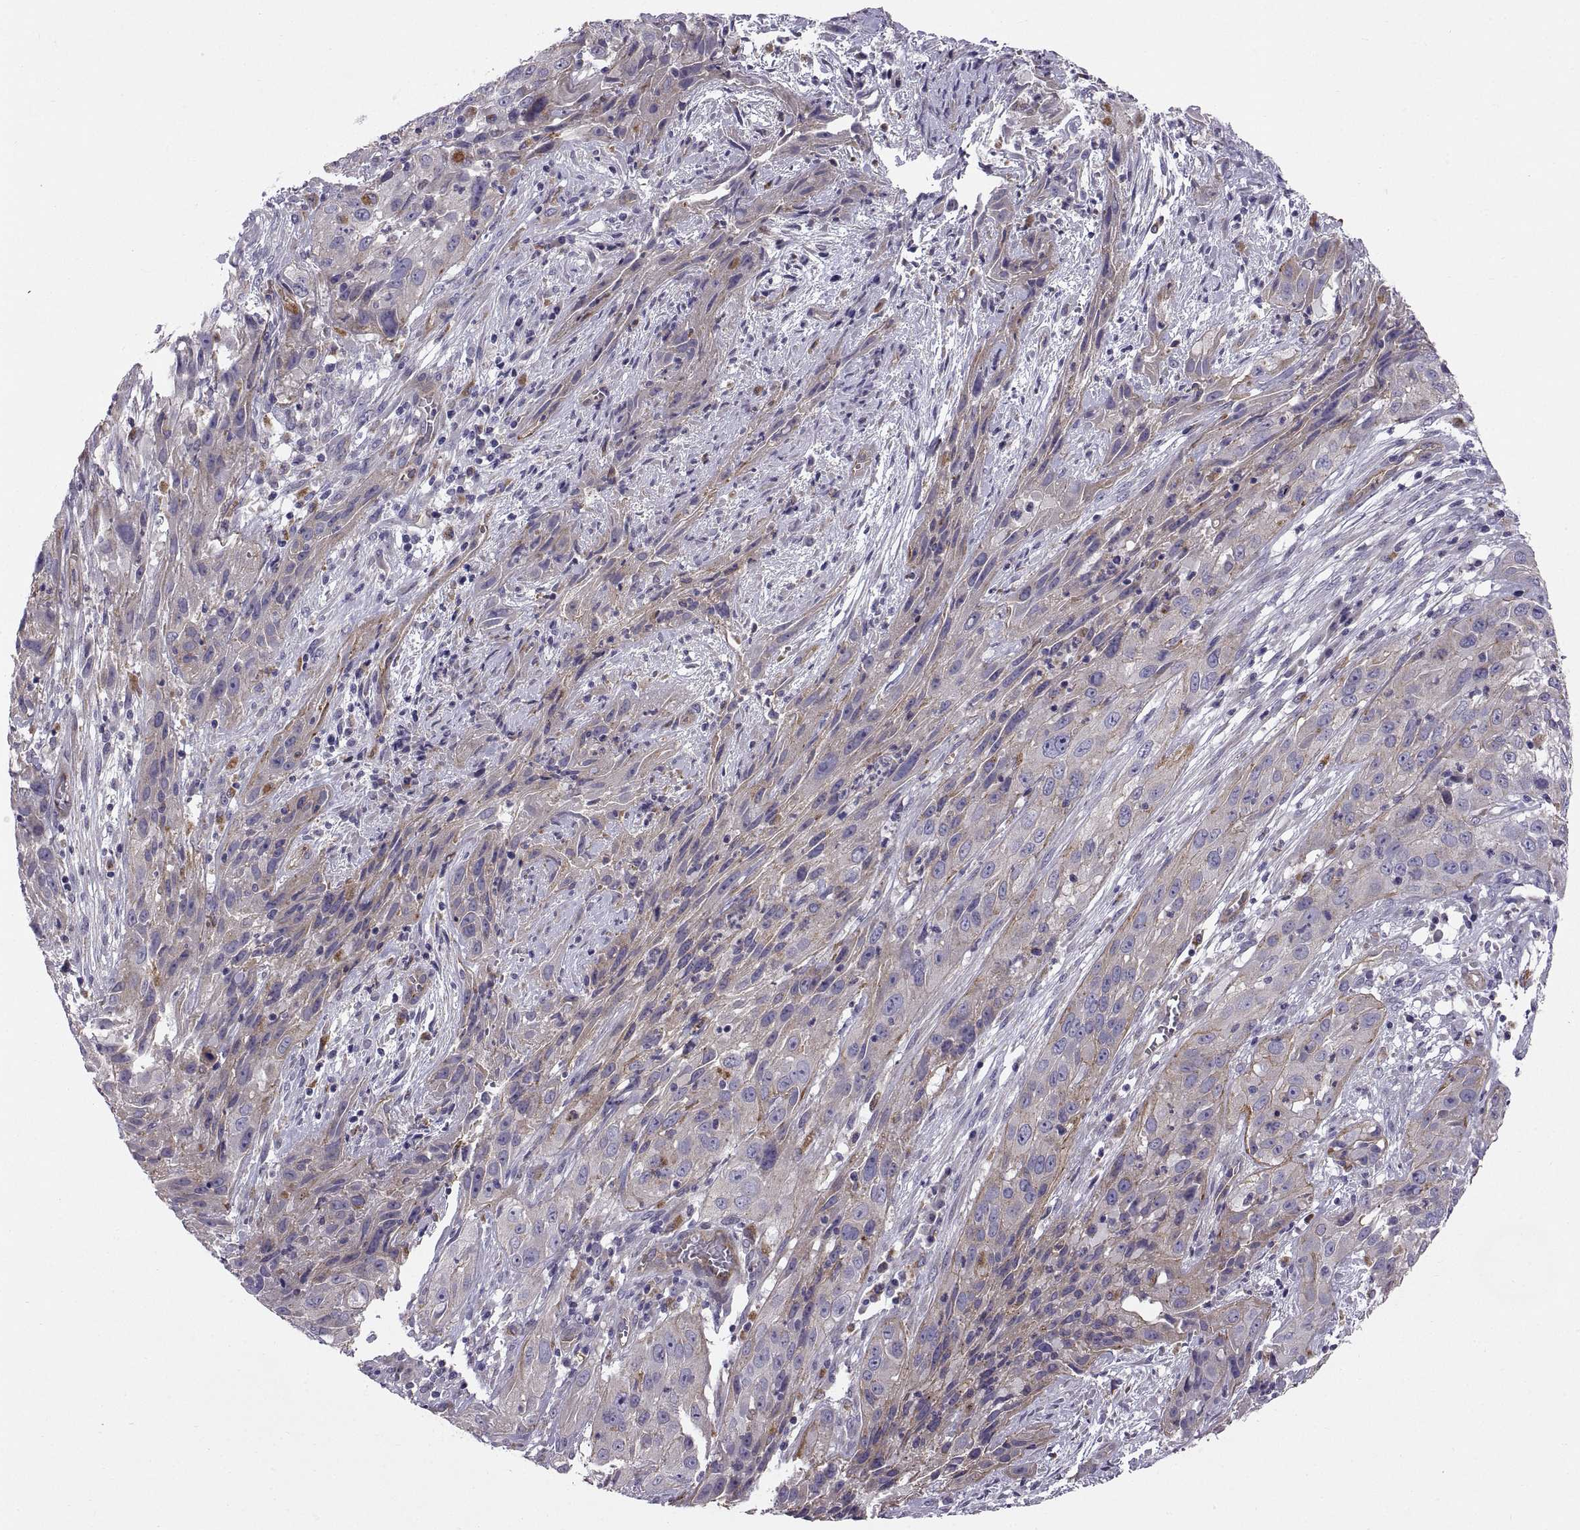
{"staining": {"intensity": "weak", "quantity": "25%-75%", "location": "cytoplasmic/membranous"}, "tissue": "cervical cancer", "cell_type": "Tumor cells", "image_type": "cancer", "snomed": [{"axis": "morphology", "description": "Squamous cell carcinoma, NOS"}, {"axis": "topography", "description": "Cervix"}], "caption": "Immunohistochemistry (IHC) photomicrograph of cervical cancer (squamous cell carcinoma) stained for a protein (brown), which demonstrates low levels of weak cytoplasmic/membranous positivity in approximately 25%-75% of tumor cells.", "gene": "ARSL", "patient": {"sex": "female", "age": 32}}